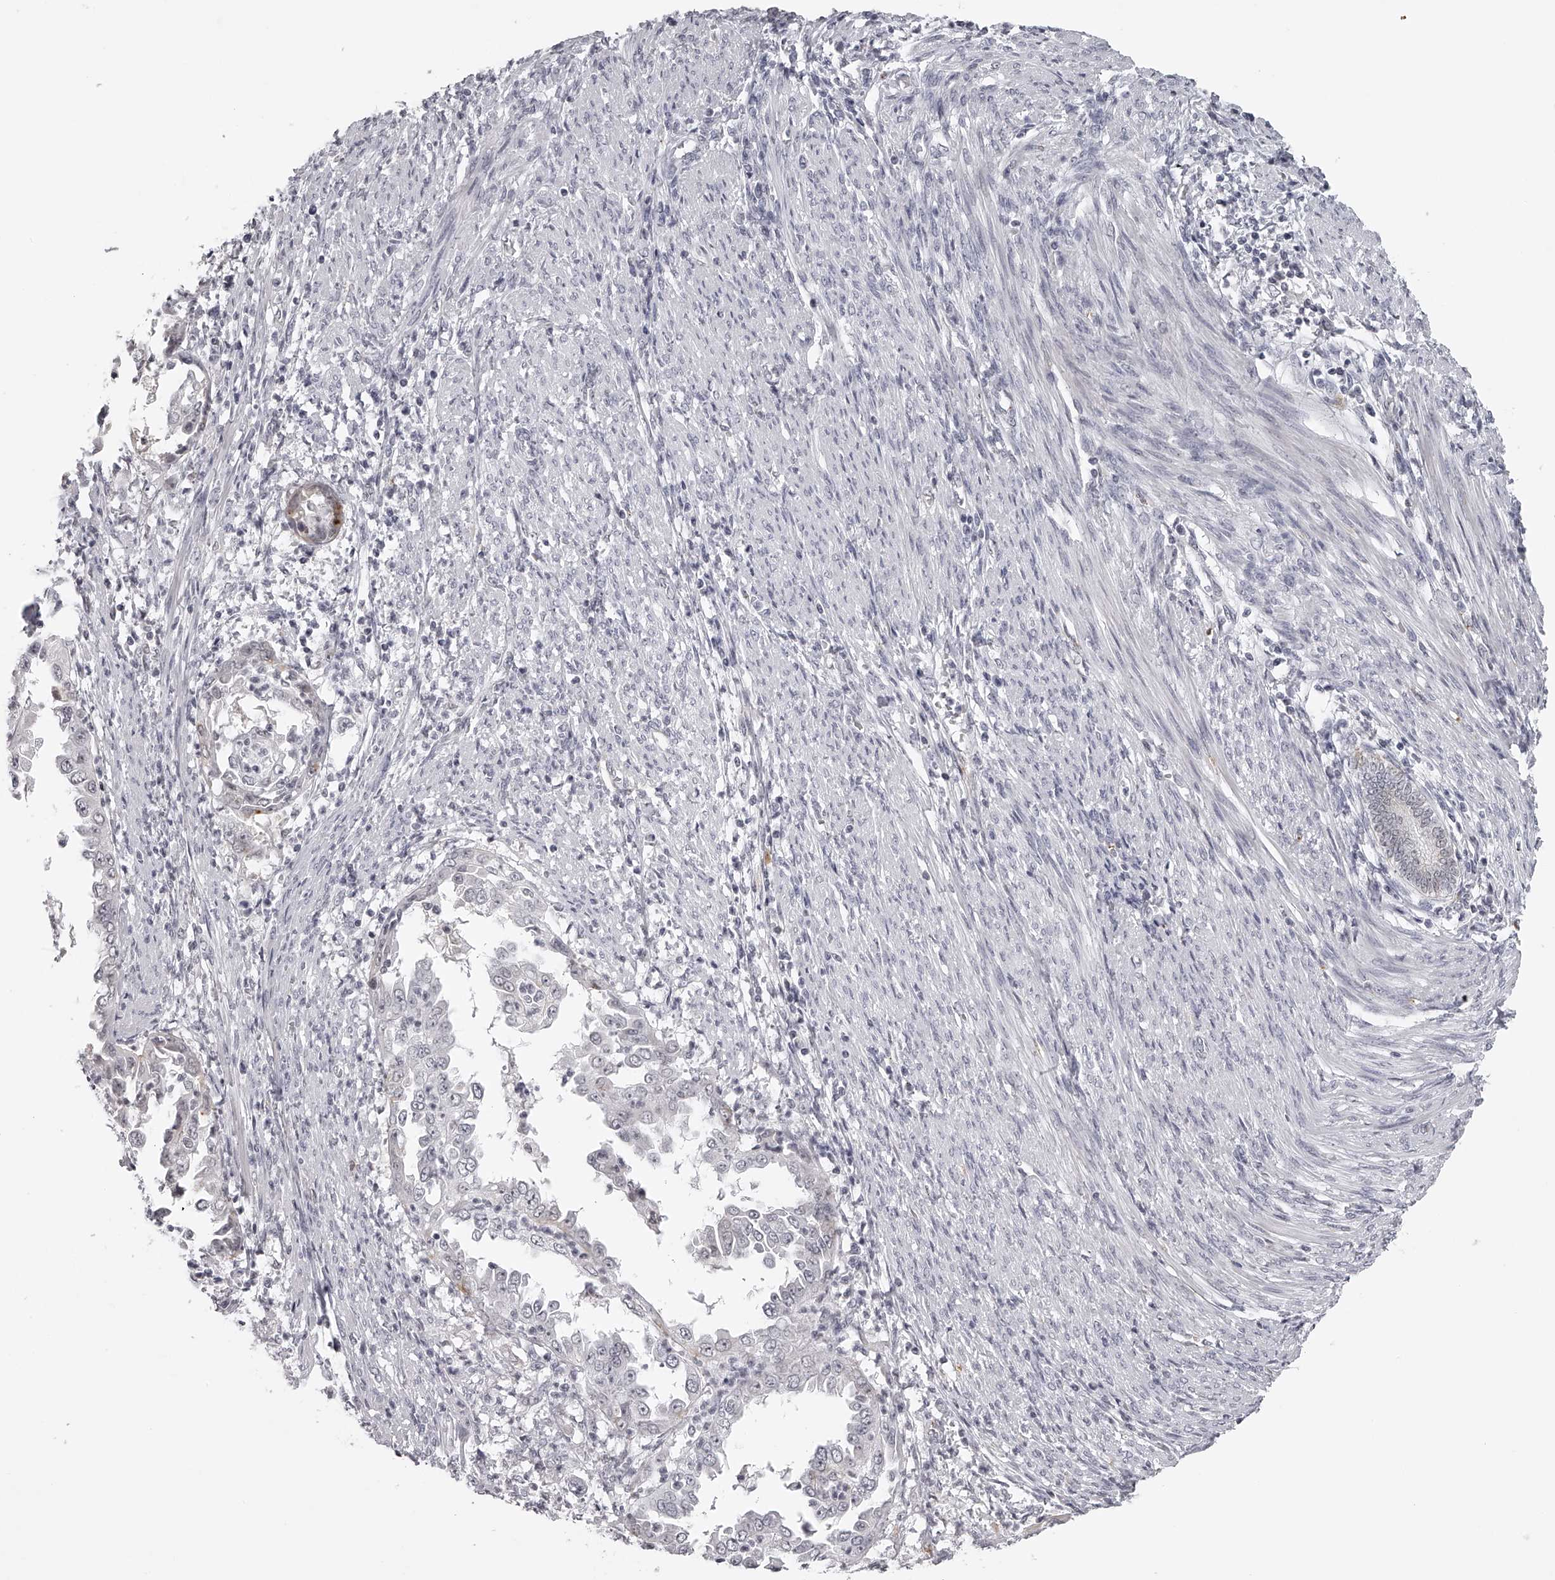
{"staining": {"intensity": "negative", "quantity": "none", "location": "none"}, "tissue": "endometrial cancer", "cell_type": "Tumor cells", "image_type": "cancer", "snomed": [{"axis": "morphology", "description": "Adenocarcinoma, NOS"}, {"axis": "topography", "description": "Endometrium"}], "caption": "This is an immunohistochemistry (IHC) histopathology image of human adenocarcinoma (endometrial). There is no staining in tumor cells.", "gene": "RNF220", "patient": {"sex": "female", "age": 85}}